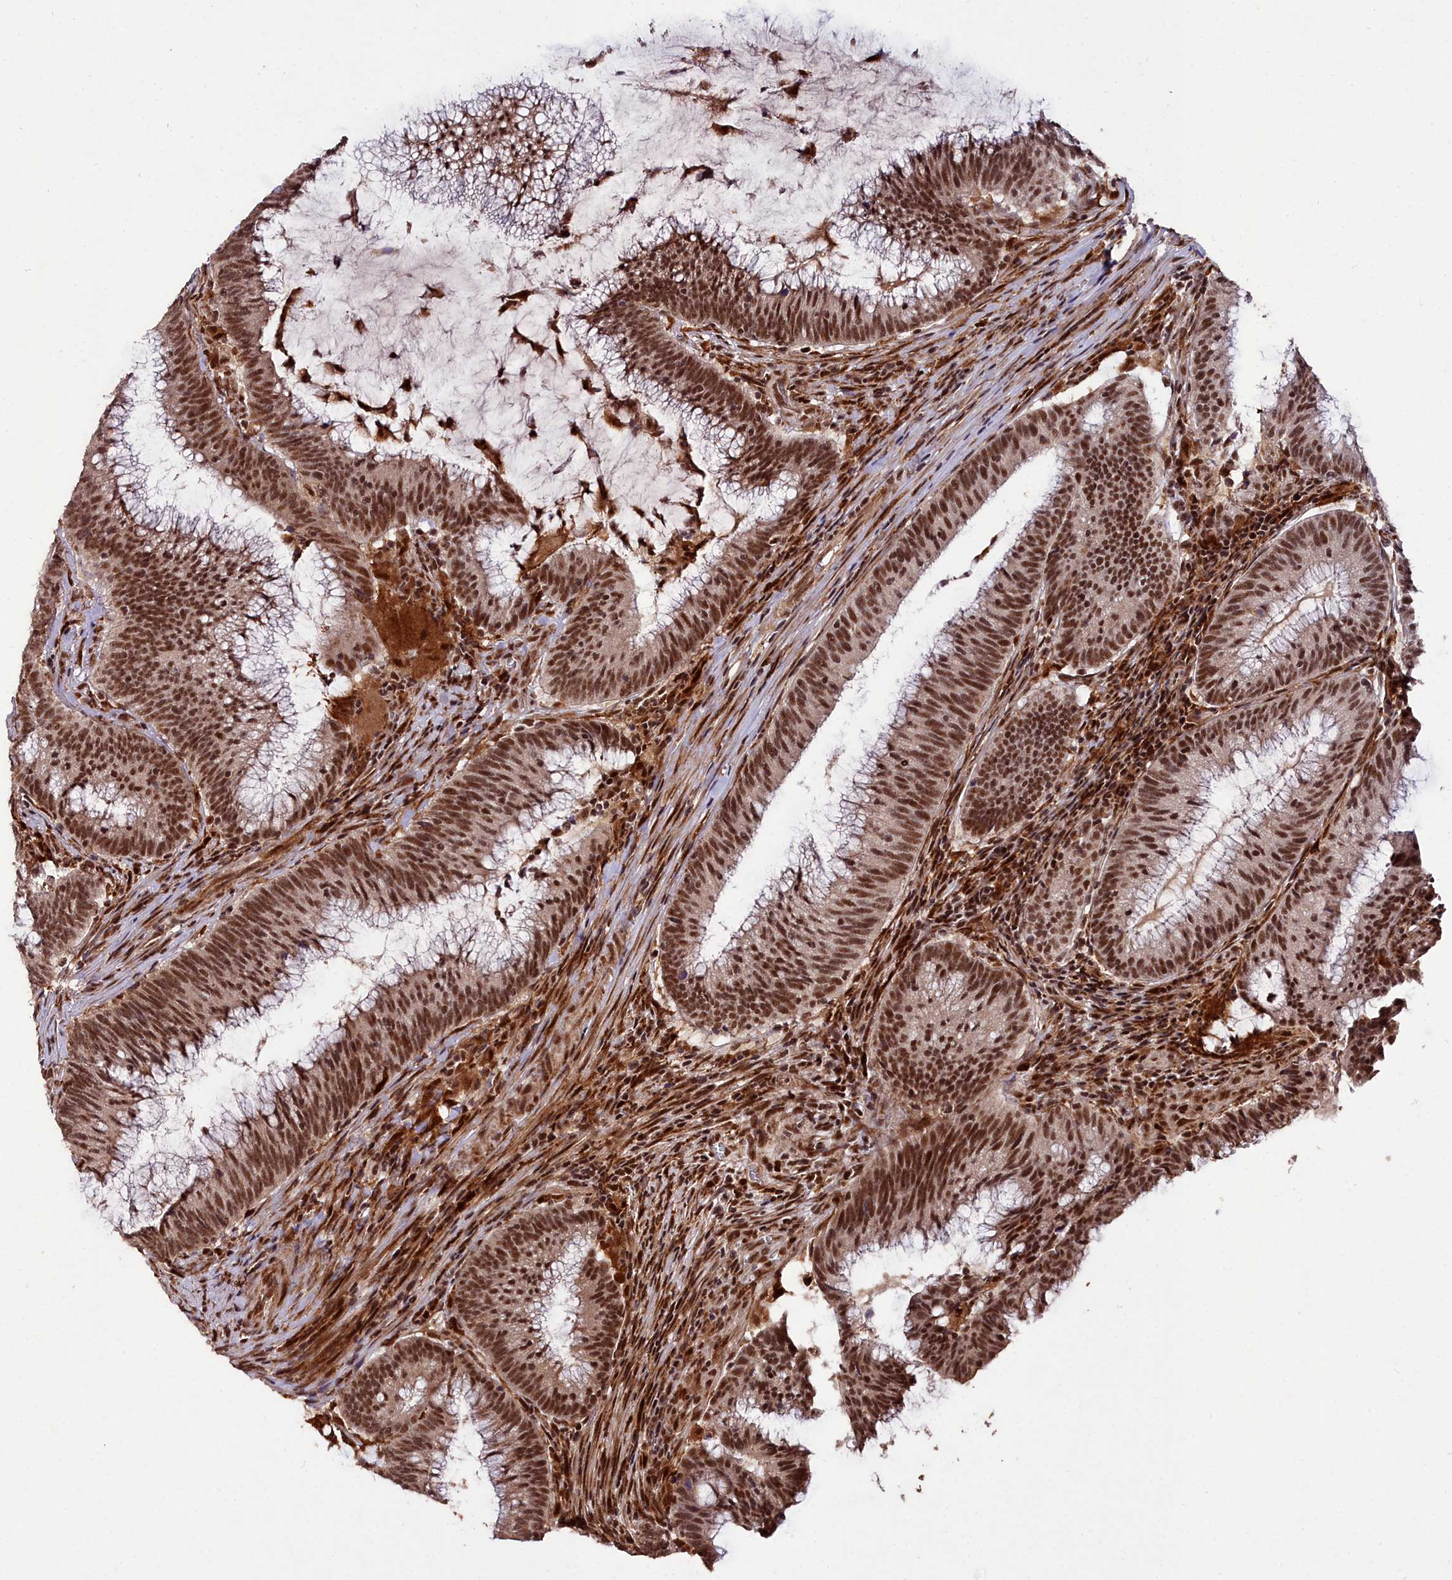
{"staining": {"intensity": "strong", "quantity": ">75%", "location": "cytoplasmic/membranous,nuclear"}, "tissue": "colorectal cancer", "cell_type": "Tumor cells", "image_type": "cancer", "snomed": [{"axis": "morphology", "description": "Adenocarcinoma, NOS"}, {"axis": "topography", "description": "Rectum"}], "caption": "A histopathology image of colorectal adenocarcinoma stained for a protein shows strong cytoplasmic/membranous and nuclear brown staining in tumor cells. (DAB (3,3'-diaminobenzidine) IHC, brown staining for protein, blue staining for nuclei).", "gene": "CXXC1", "patient": {"sex": "female", "age": 77}}